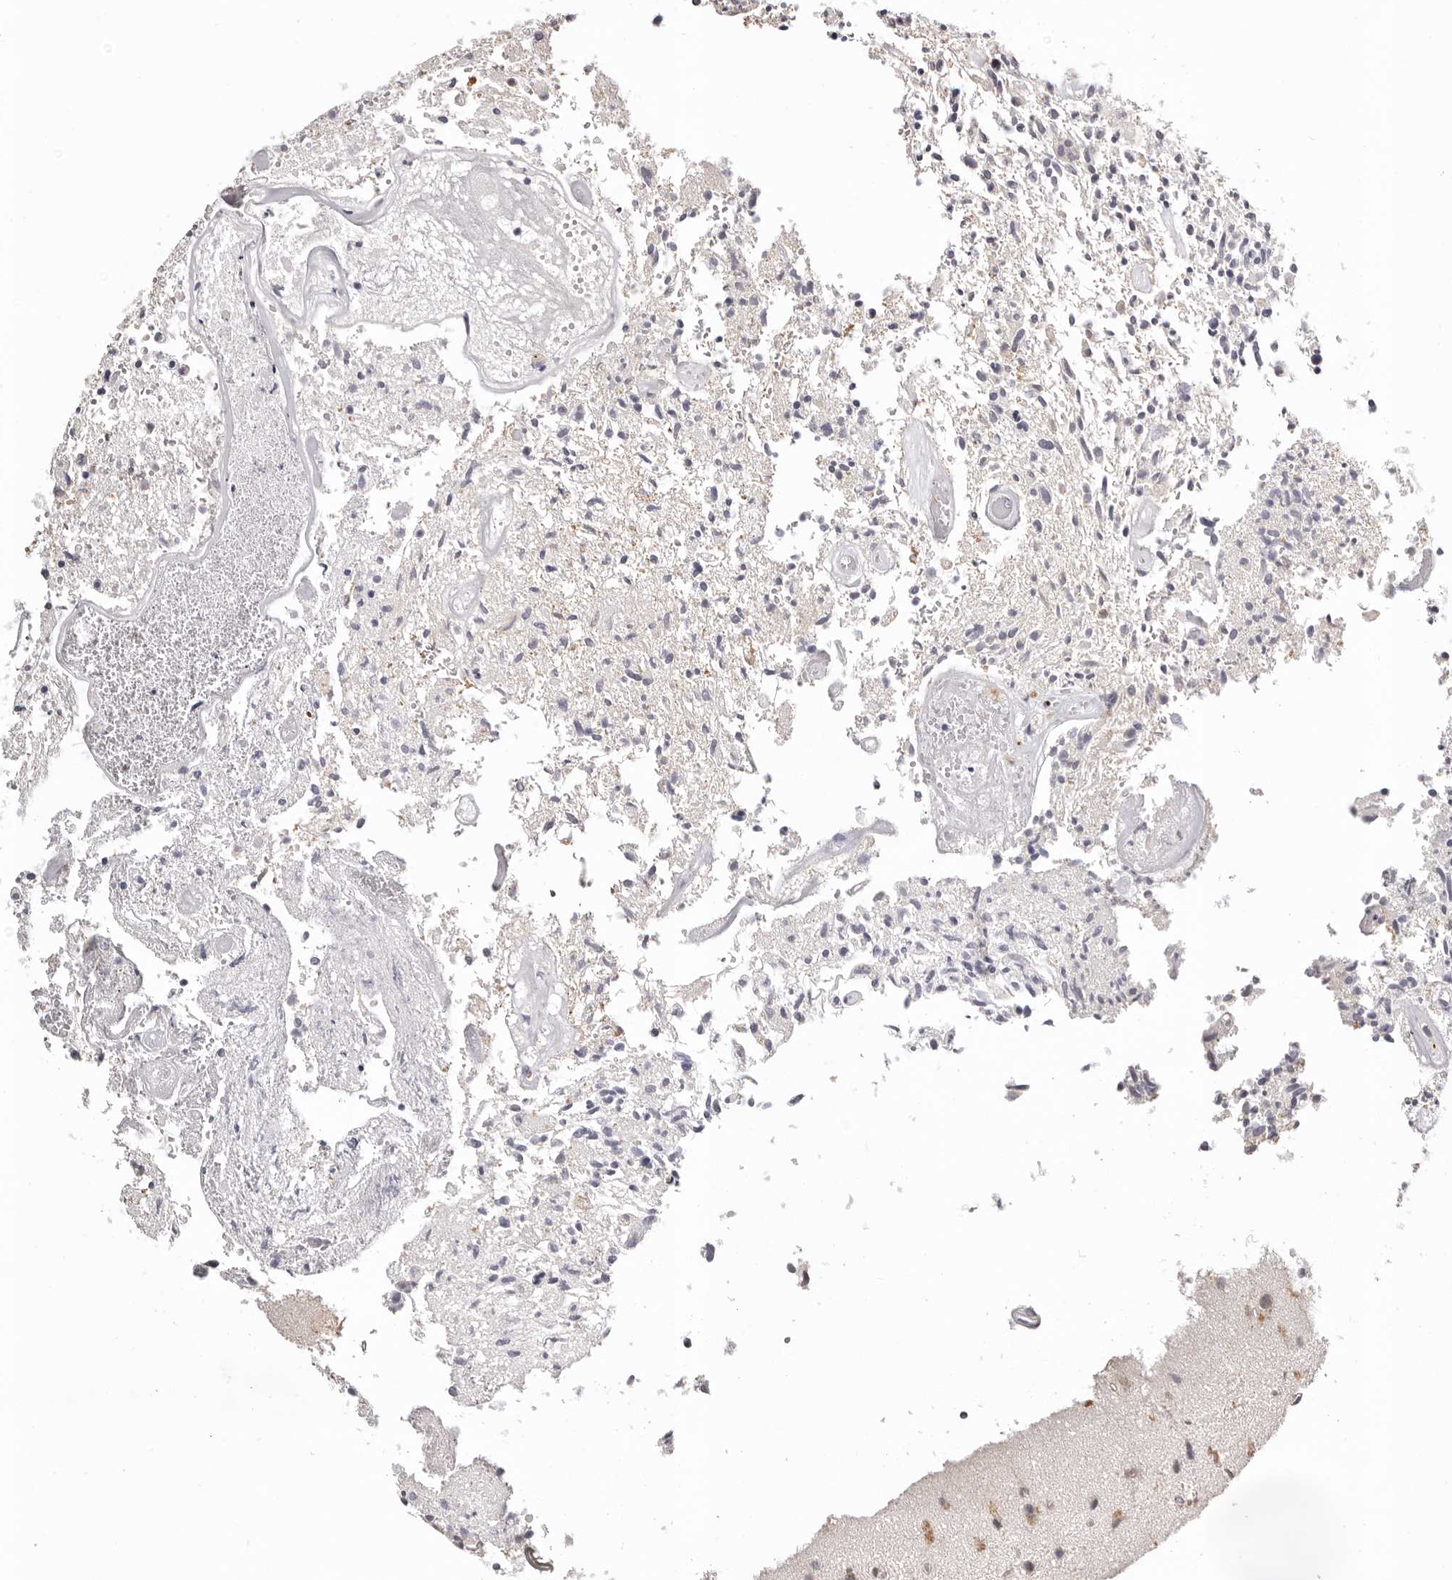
{"staining": {"intensity": "negative", "quantity": "none", "location": "none"}, "tissue": "glioma", "cell_type": "Tumor cells", "image_type": "cancer", "snomed": [{"axis": "morphology", "description": "Glioma, malignant, High grade"}, {"axis": "topography", "description": "Brain"}], "caption": "An image of human glioma is negative for staining in tumor cells.", "gene": "PCDHB6", "patient": {"sex": "male", "age": 72}}